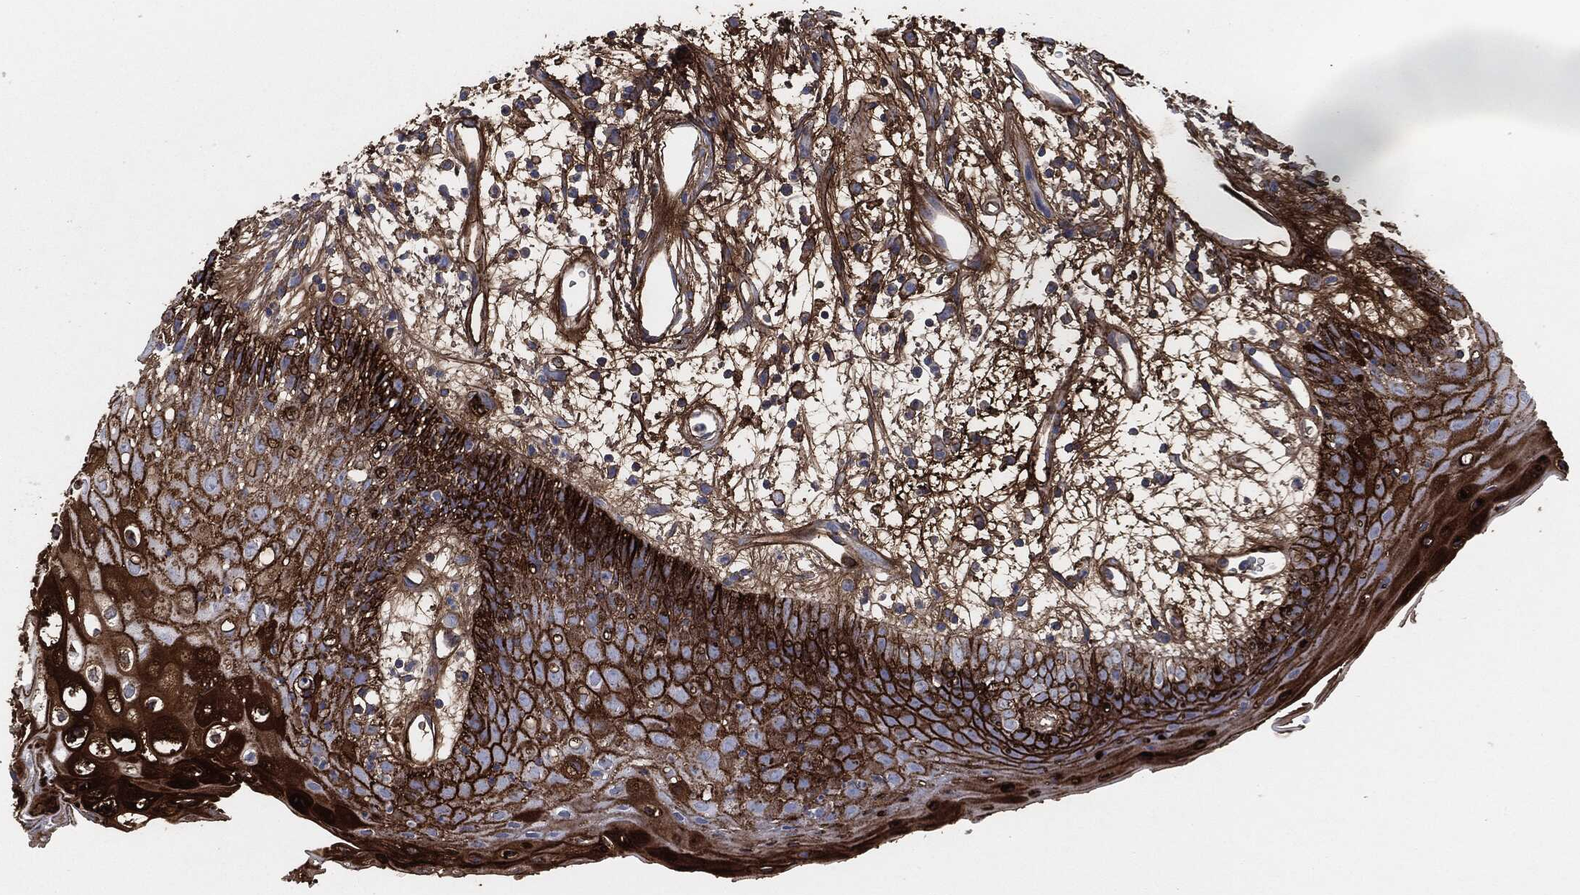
{"staining": {"intensity": "strong", "quantity": ">75%", "location": "cytoplasmic/membranous"}, "tissue": "oral mucosa", "cell_type": "Squamous epithelial cells", "image_type": "normal", "snomed": [{"axis": "morphology", "description": "Normal tissue, NOS"}, {"axis": "morphology", "description": "Squamous cell carcinoma, NOS"}, {"axis": "topography", "description": "Skeletal muscle"}, {"axis": "topography", "description": "Oral tissue"}, {"axis": "topography", "description": "Head-Neck"}], "caption": "Strong cytoplasmic/membranous positivity is seen in approximately >75% of squamous epithelial cells in benign oral mucosa. The staining is performed using DAB (3,3'-diaminobenzidine) brown chromogen to label protein expression. The nuclei are counter-stained blue using hematoxylin.", "gene": "APOB", "patient": {"sex": "female", "age": 84}}